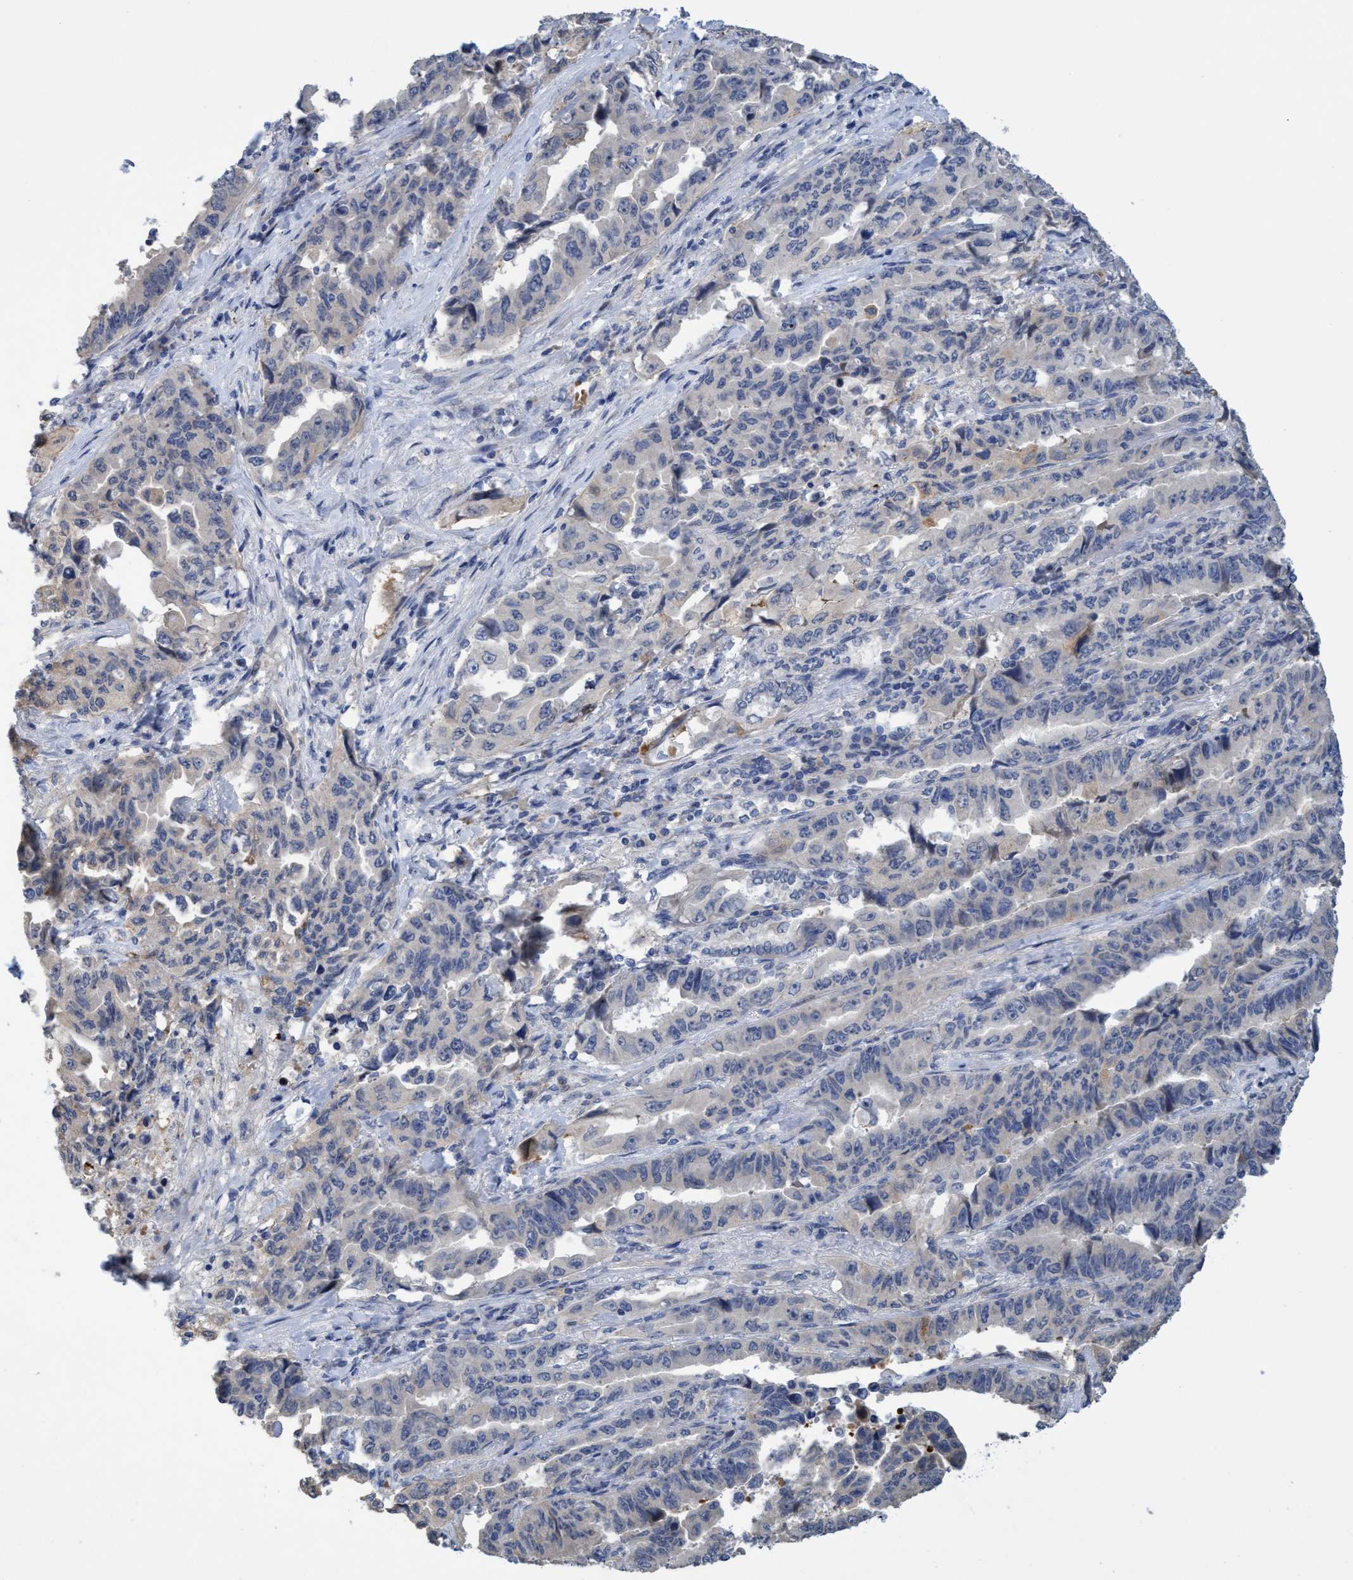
{"staining": {"intensity": "negative", "quantity": "none", "location": "none"}, "tissue": "lung cancer", "cell_type": "Tumor cells", "image_type": "cancer", "snomed": [{"axis": "morphology", "description": "Adenocarcinoma, NOS"}, {"axis": "topography", "description": "Lung"}], "caption": "A photomicrograph of human lung adenocarcinoma is negative for staining in tumor cells.", "gene": "SEMA4D", "patient": {"sex": "female", "age": 51}}